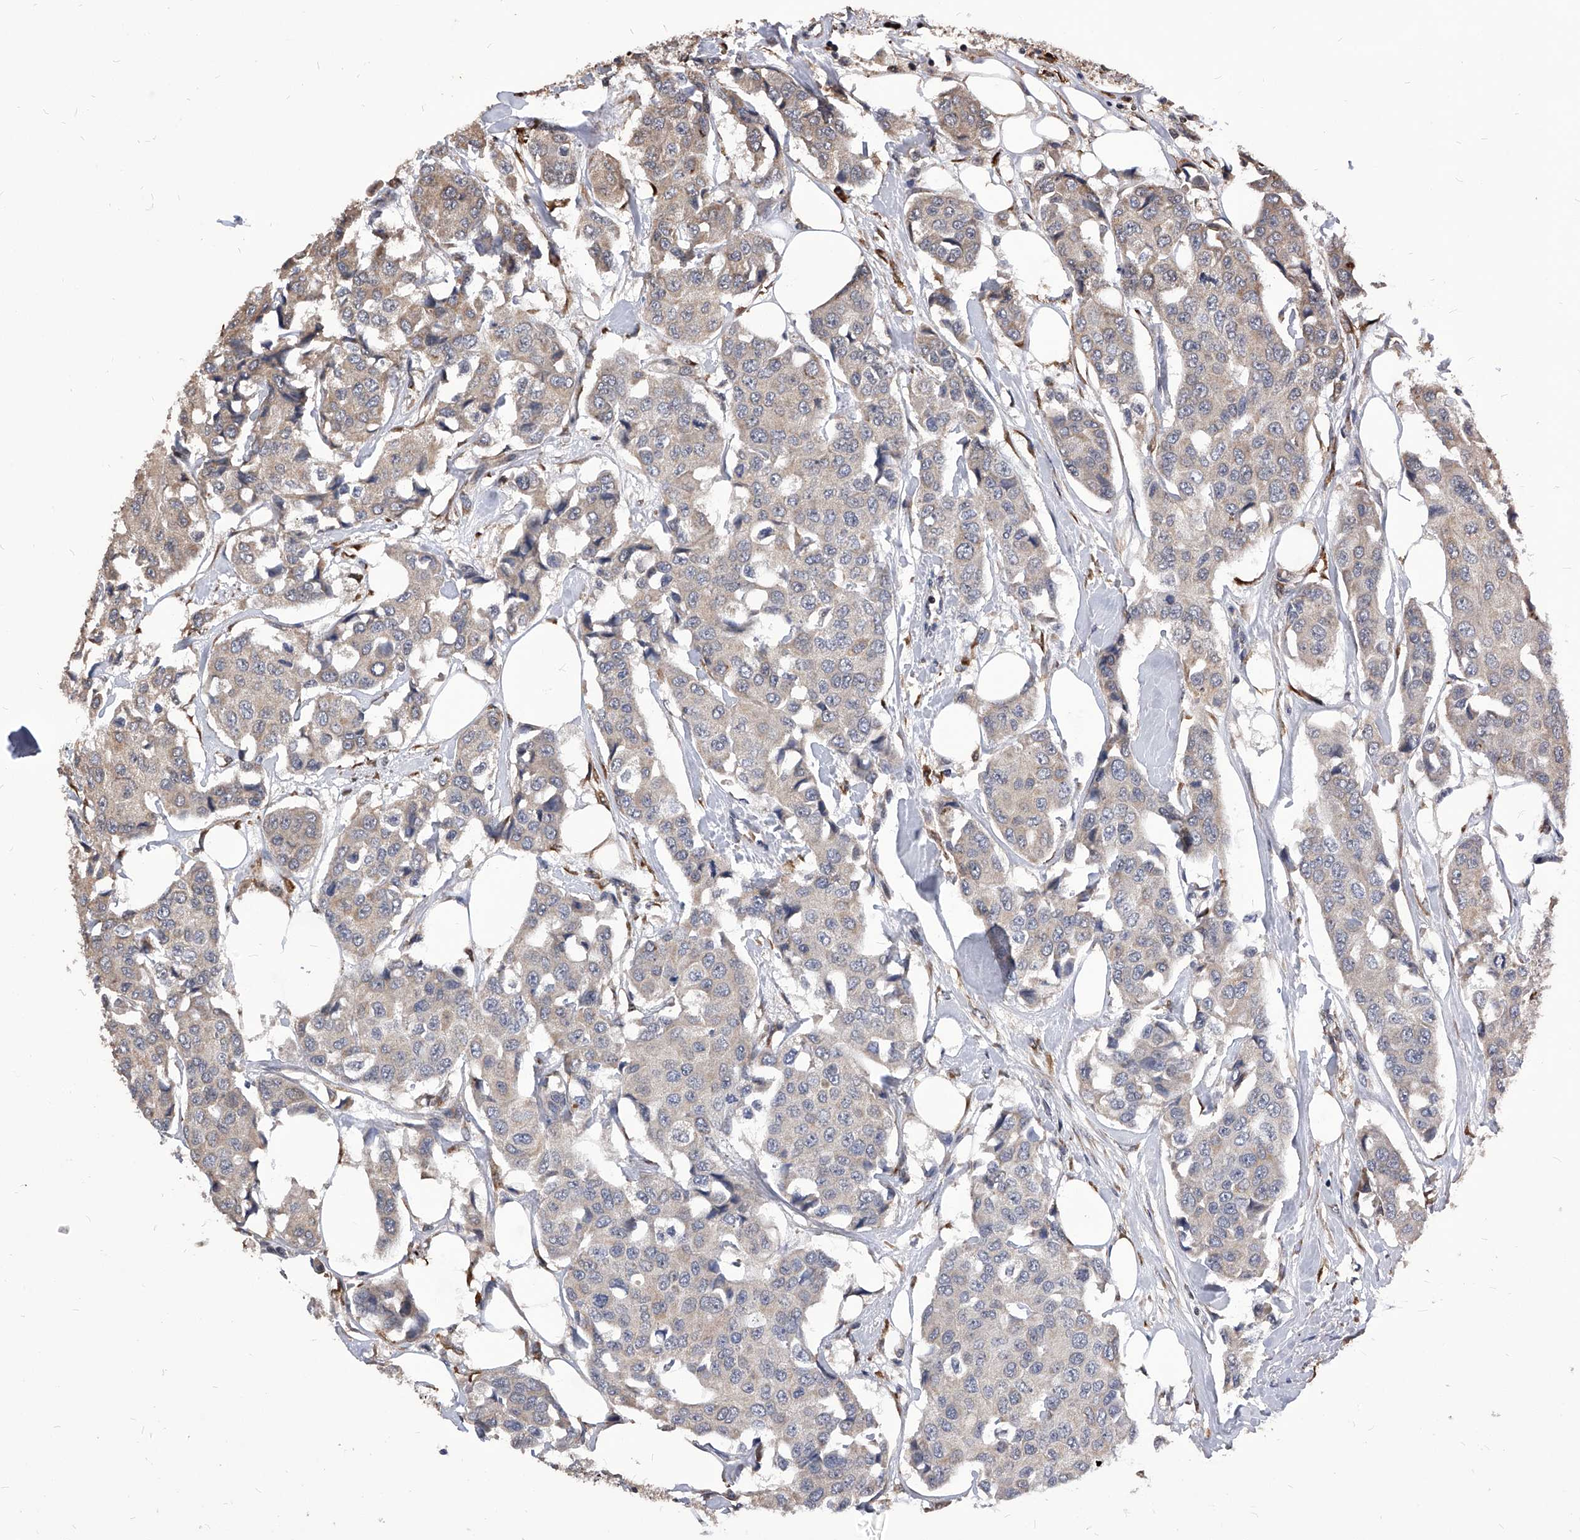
{"staining": {"intensity": "weak", "quantity": "<25%", "location": "cytoplasmic/membranous"}, "tissue": "breast cancer", "cell_type": "Tumor cells", "image_type": "cancer", "snomed": [{"axis": "morphology", "description": "Duct carcinoma"}, {"axis": "topography", "description": "Breast"}], "caption": "The immunohistochemistry photomicrograph has no significant expression in tumor cells of breast invasive ductal carcinoma tissue.", "gene": "ID1", "patient": {"sex": "female", "age": 80}}